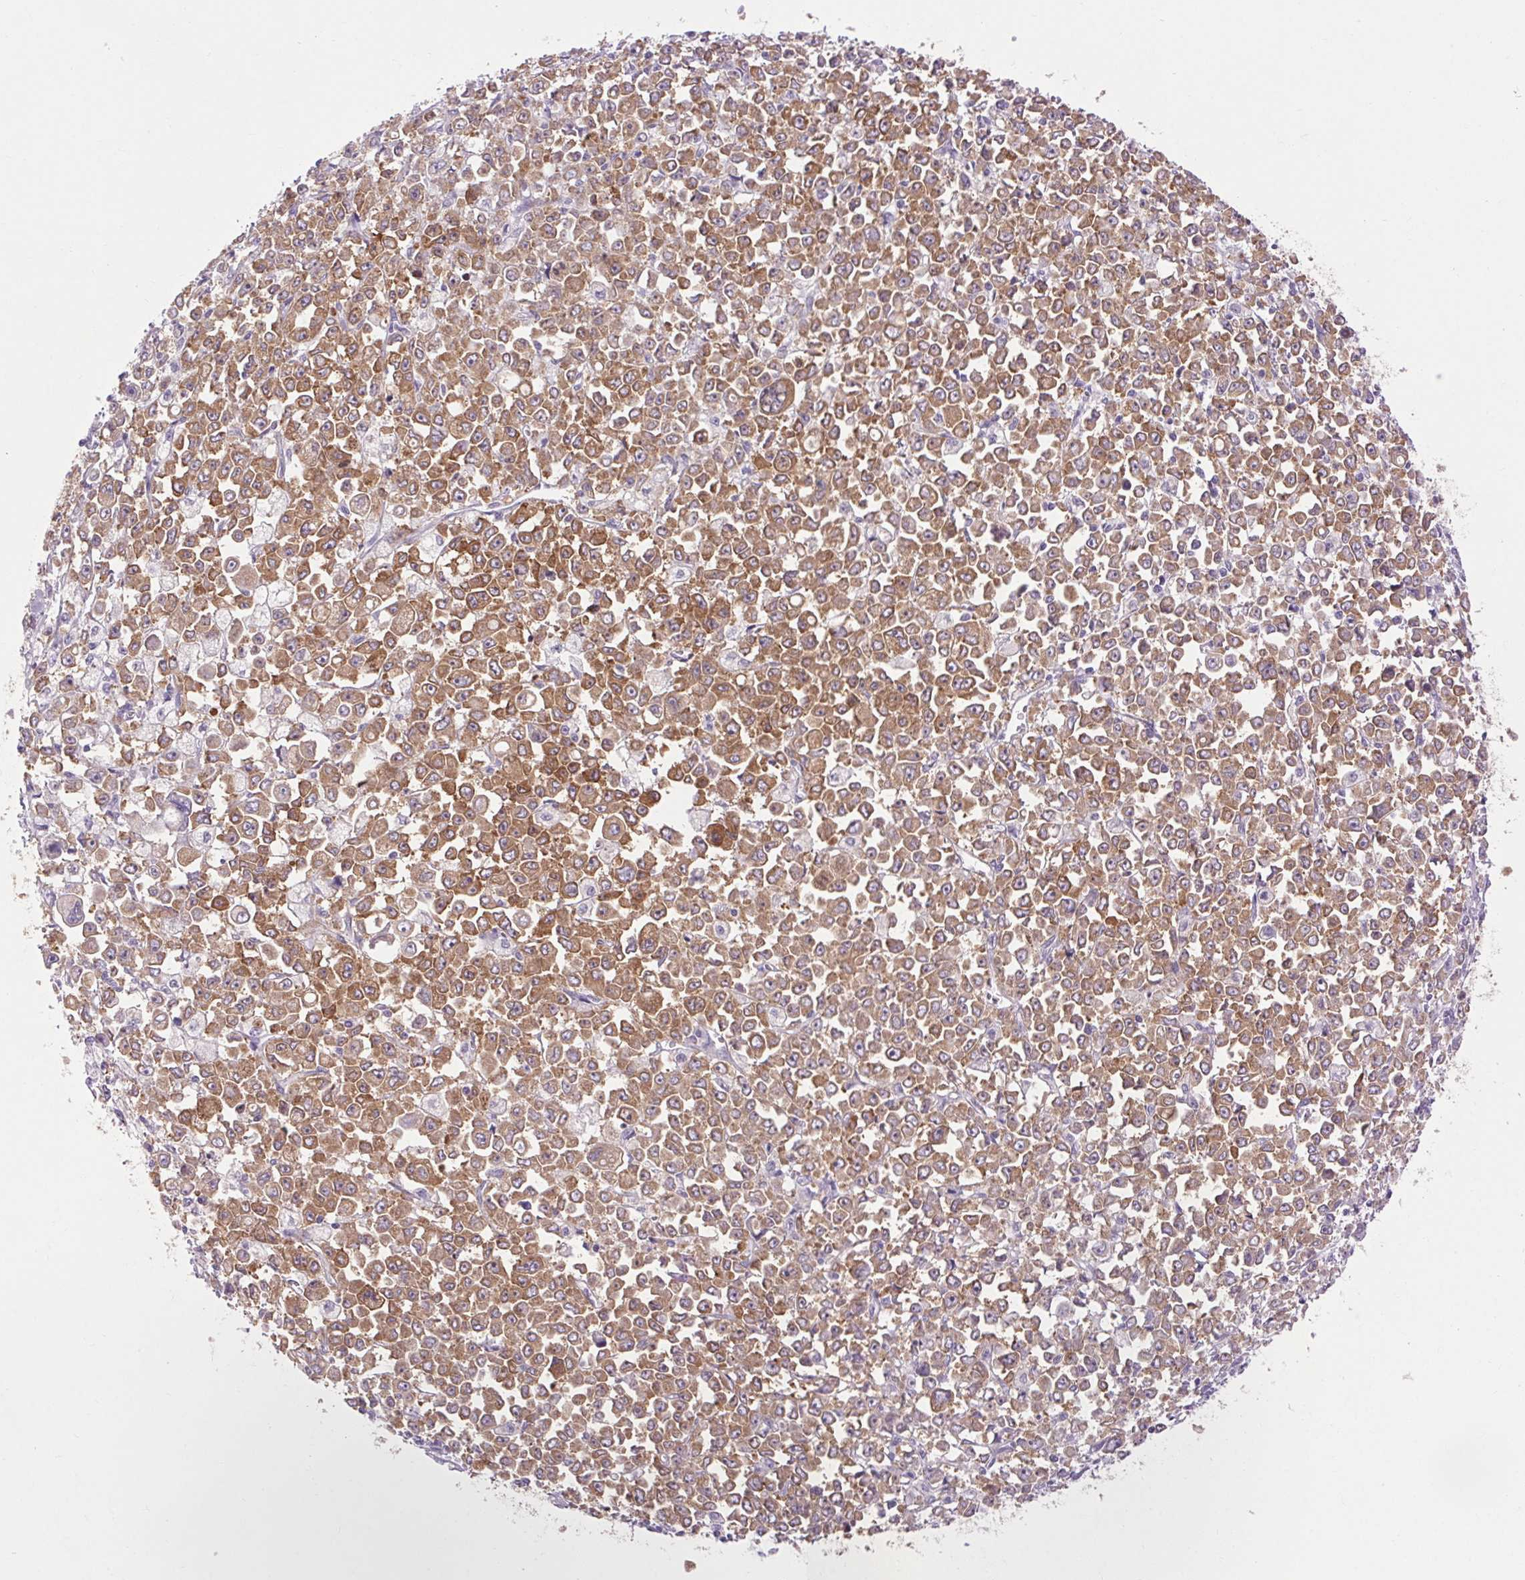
{"staining": {"intensity": "moderate", "quantity": ">75%", "location": "cytoplasmic/membranous"}, "tissue": "stomach cancer", "cell_type": "Tumor cells", "image_type": "cancer", "snomed": [{"axis": "morphology", "description": "Adenocarcinoma, NOS"}, {"axis": "topography", "description": "Stomach, upper"}], "caption": "Human stomach adenocarcinoma stained with a protein marker displays moderate staining in tumor cells.", "gene": "SOWAHC", "patient": {"sex": "male", "age": 70}}